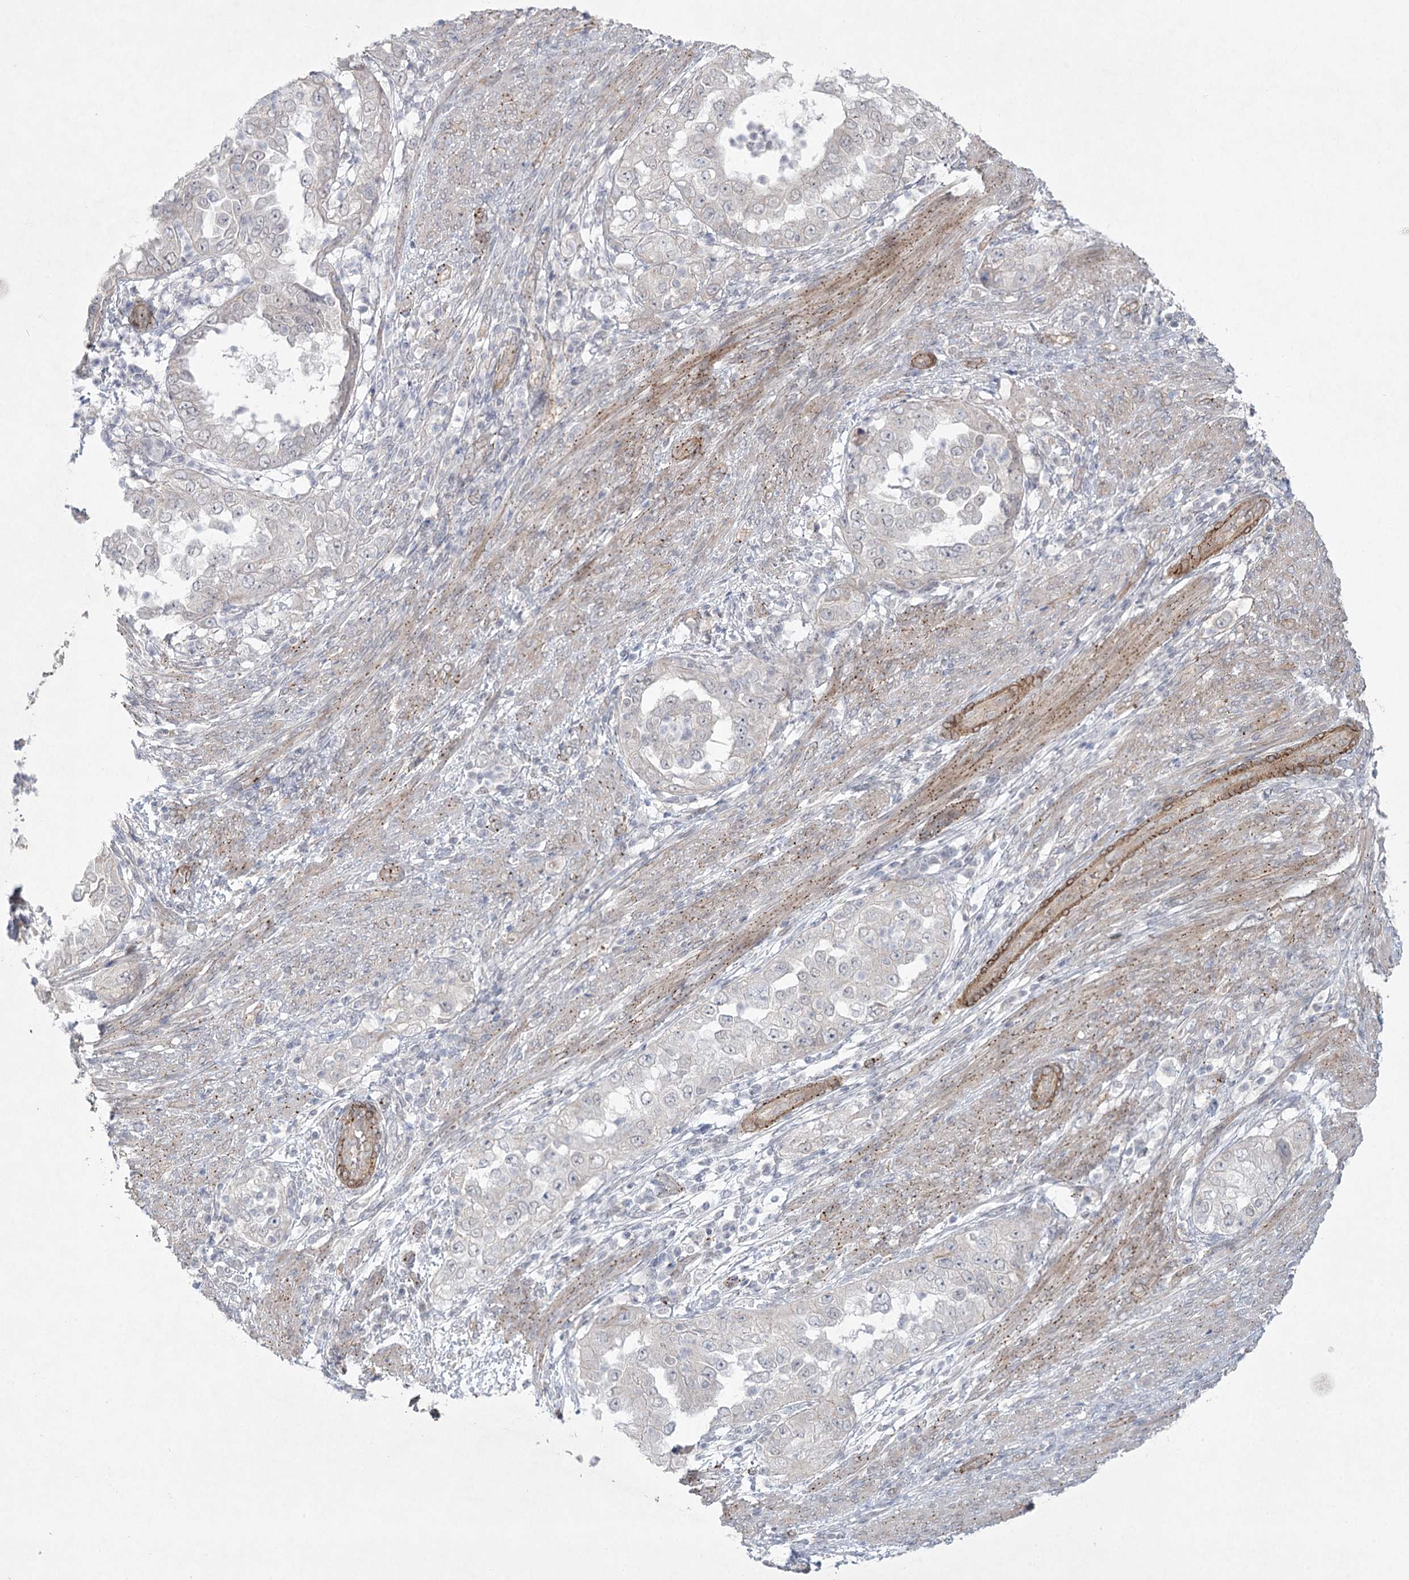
{"staining": {"intensity": "negative", "quantity": "none", "location": "none"}, "tissue": "endometrial cancer", "cell_type": "Tumor cells", "image_type": "cancer", "snomed": [{"axis": "morphology", "description": "Adenocarcinoma, NOS"}, {"axis": "topography", "description": "Endometrium"}], "caption": "Tumor cells are negative for protein expression in human endometrial cancer (adenocarcinoma). (Brightfield microscopy of DAB (3,3'-diaminobenzidine) immunohistochemistry (IHC) at high magnification).", "gene": "AMTN", "patient": {"sex": "female", "age": 85}}